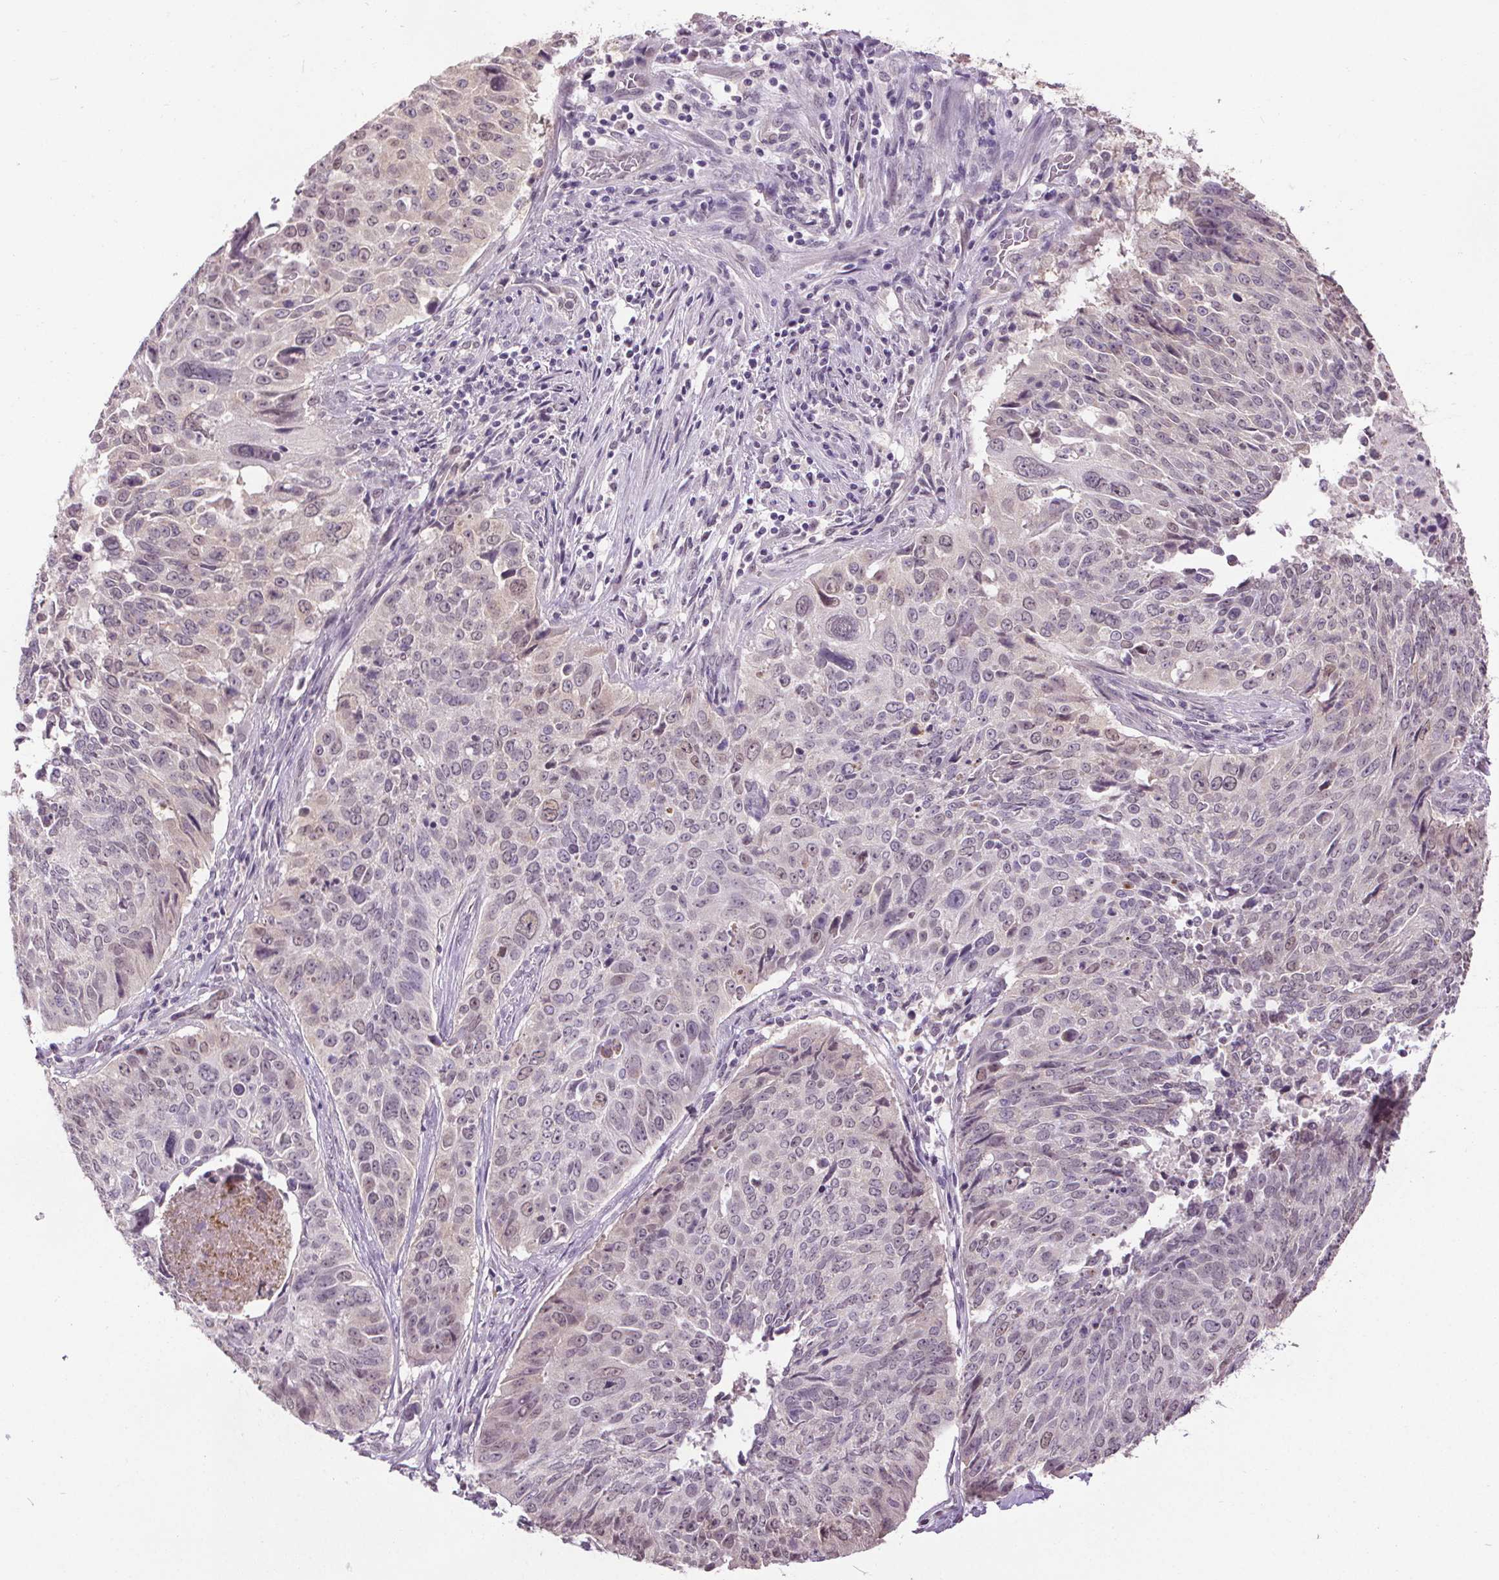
{"staining": {"intensity": "weak", "quantity": "<25%", "location": "cytoplasmic/membranous,nuclear"}, "tissue": "lung cancer", "cell_type": "Tumor cells", "image_type": "cancer", "snomed": [{"axis": "morphology", "description": "Normal tissue, NOS"}, {"axis": "morphology", "description": "Squamous cell carcinoma, NOS"}, {"axis": "topography", "description": "Bronchus"}, {"axis": "topography", "description": "Lung"}], "caption": "Tumor cells show no significant protein staining in lung cancer.", "gene": "SLC2A9", "patient": {"sex": "male", "age": 64}}